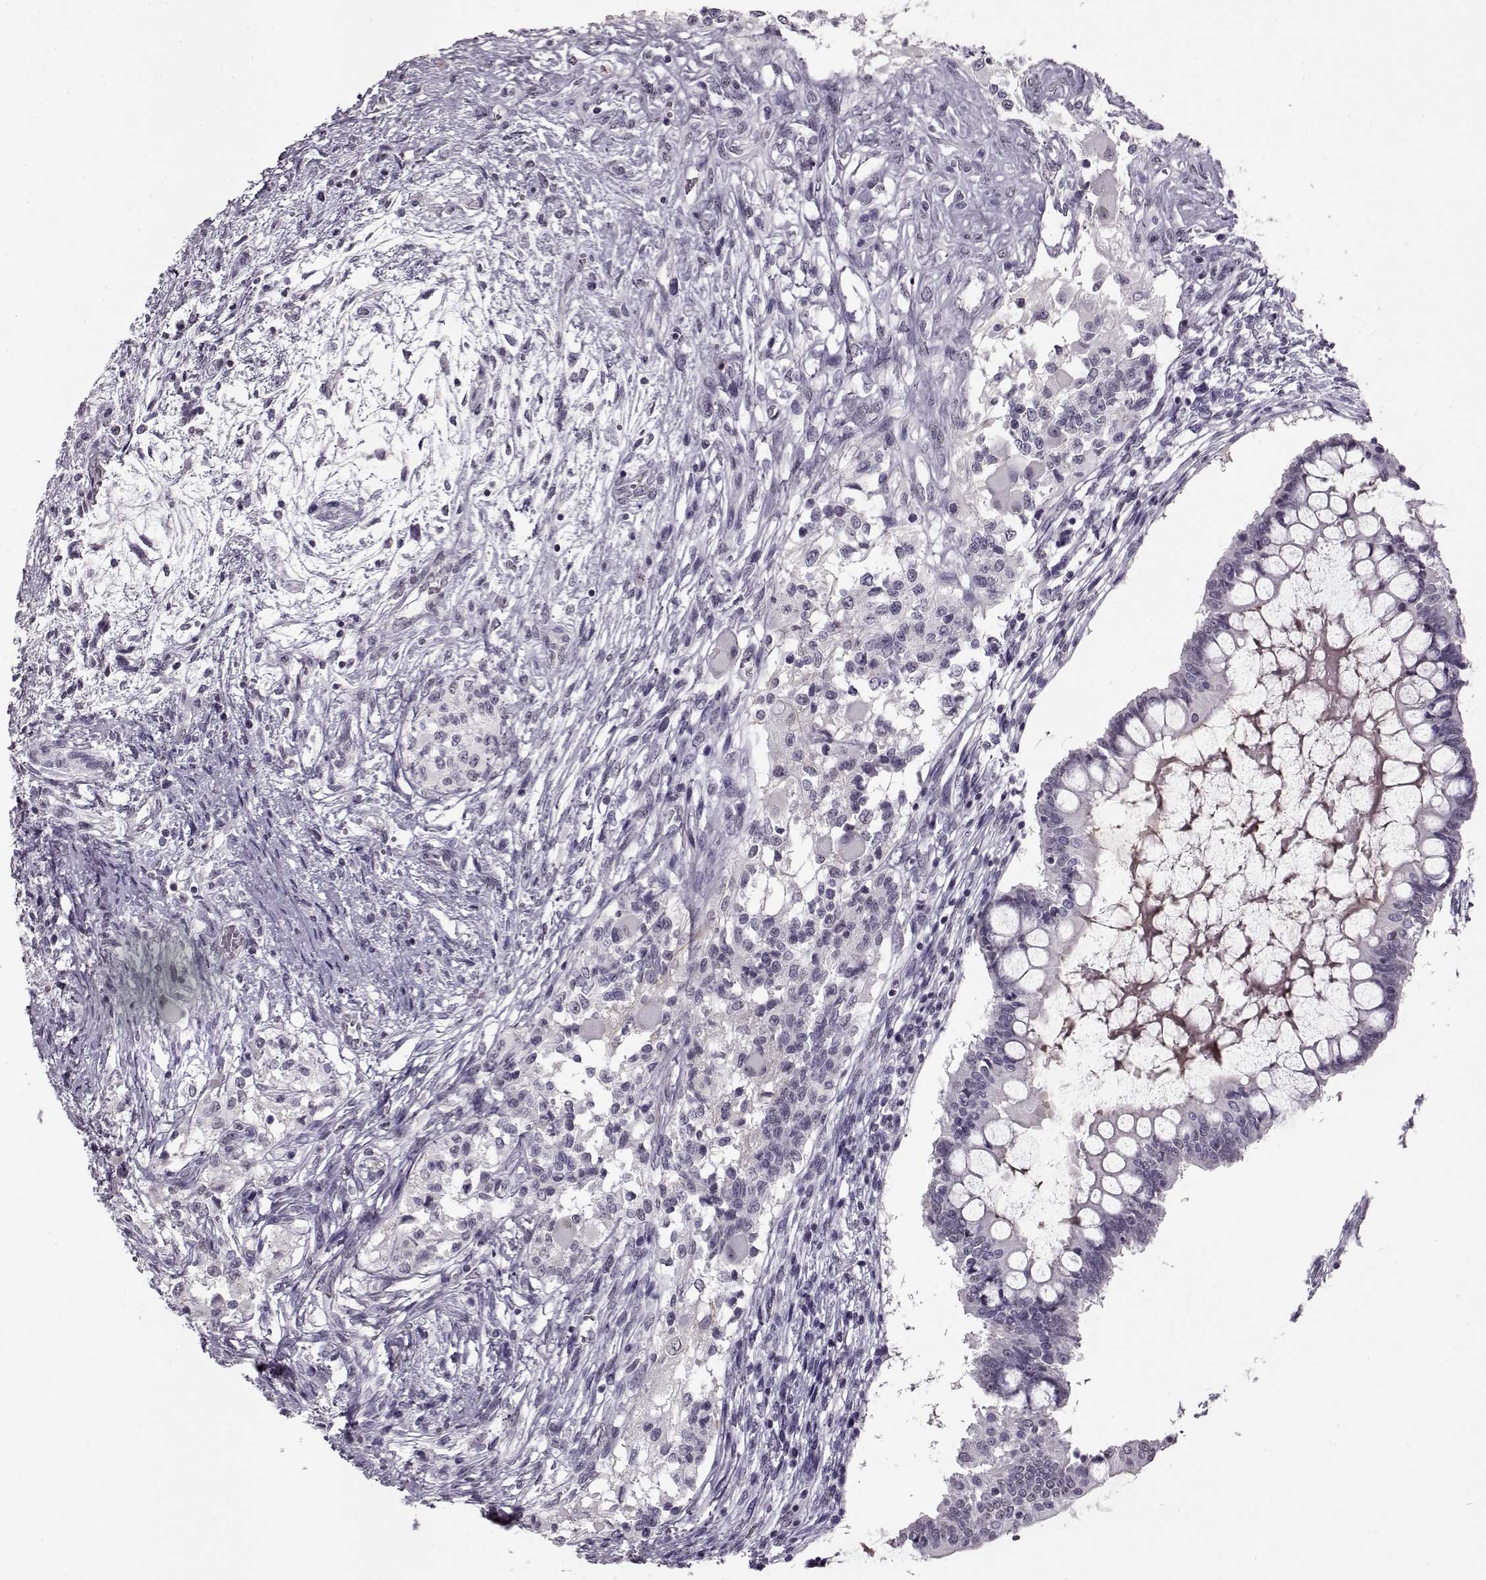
{"staining": {"intensity": "negative", "quantity": "none", "location": "none"}, "tissue": "testis cancer", "cell_type": "Tumor cells", "image_type": "cancer", "snomed": [{"axis": "morphology", "description": "Carcinoma, Embryonal, NOS"}, {"axis": "topography", "description": "Testis"}], "caption": "Tumor cells are negative for brown protein staining in testis cancer (embryonal carcinoma).", "gene": "RP1L1", "patient": {"sex": "male", "age": 37}}